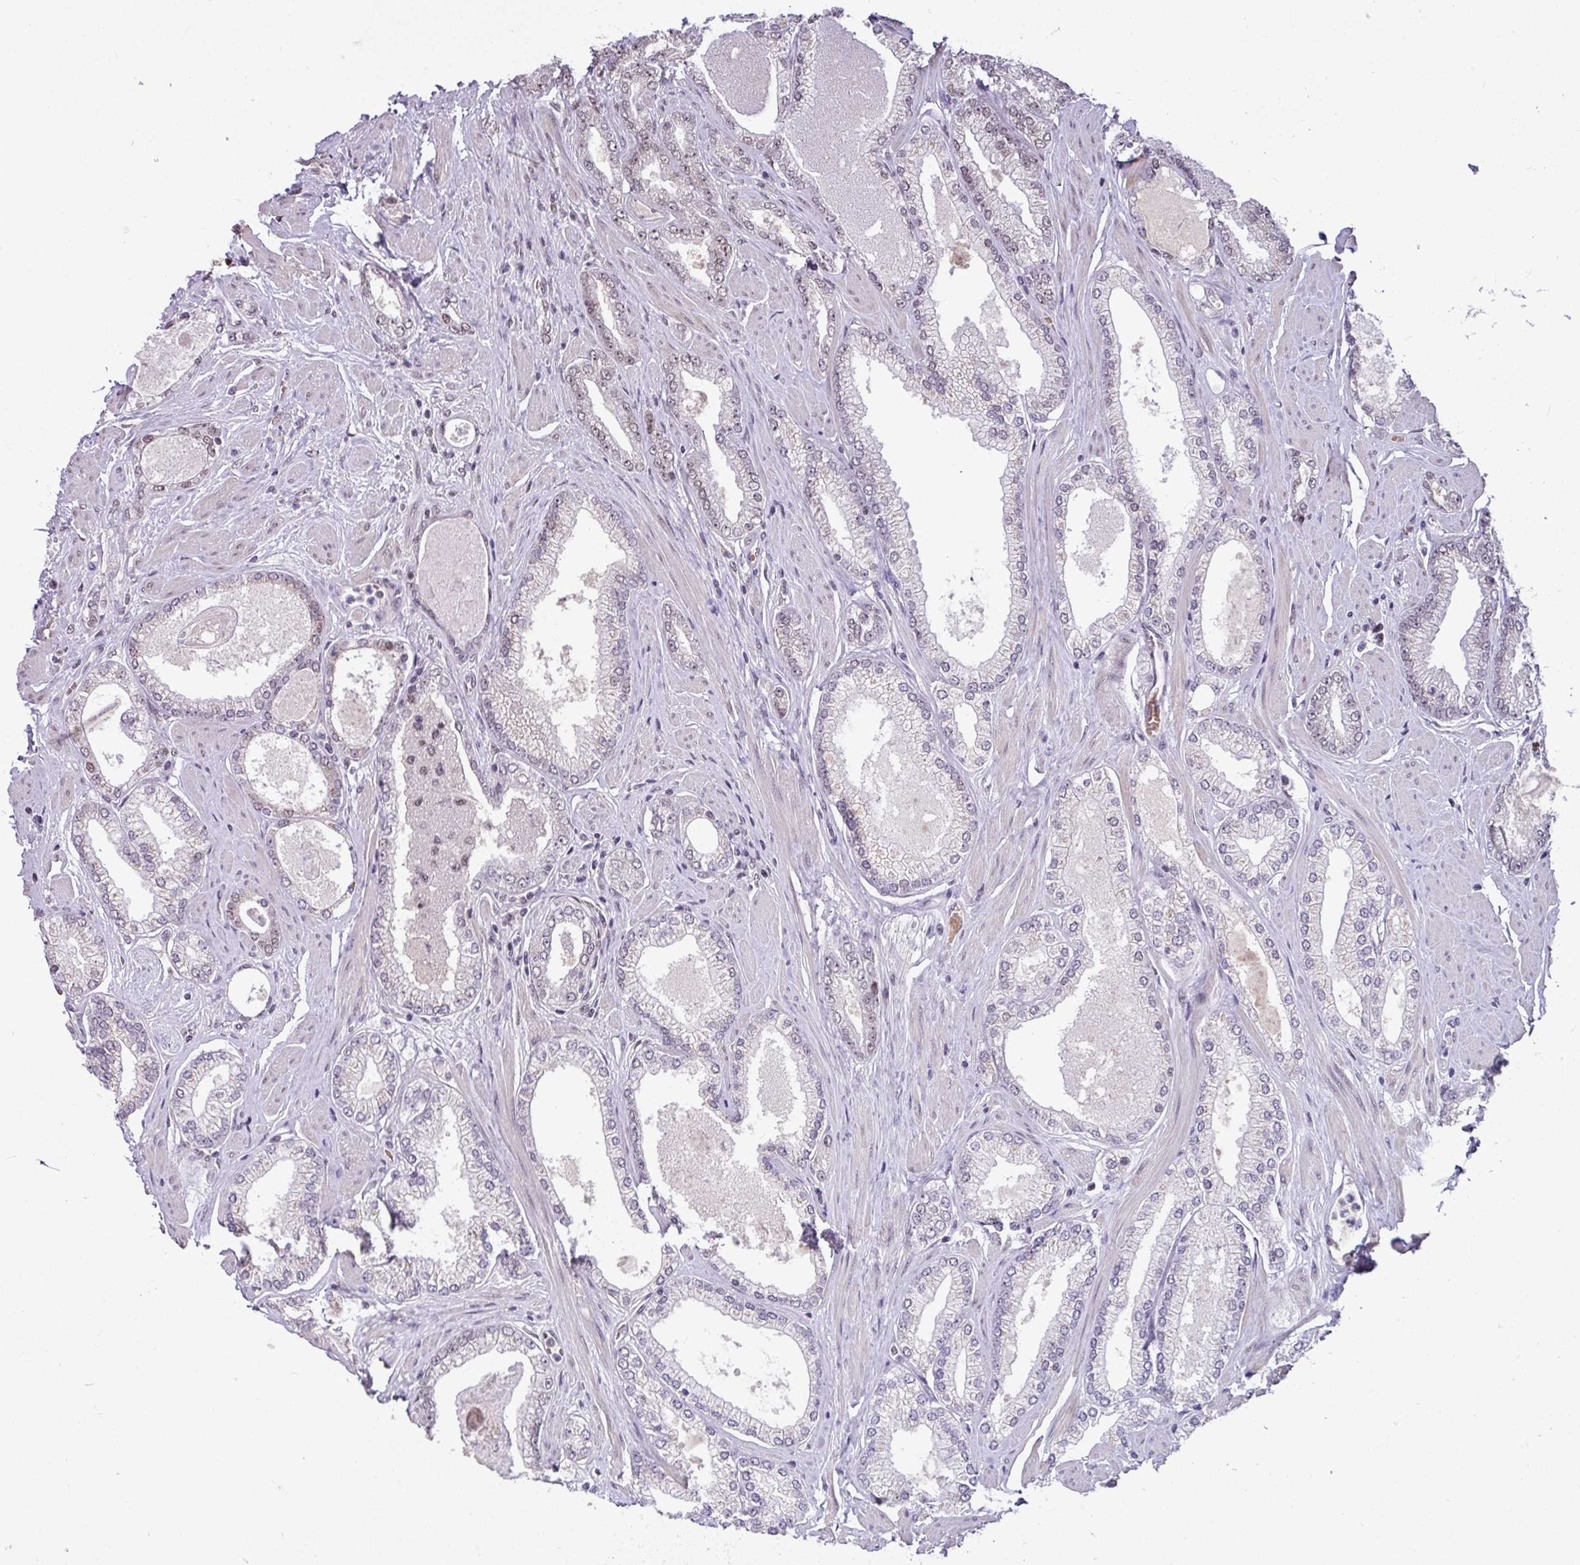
{"staining": {"intensity": "negative", "quantity": "none", "location": "none"}, "tissue": "prostate cancer", "cell_type": "Tumor cells", "image_type": "cancer", "snomed": [{"axis": "morphology", "description": "Adenocarcinoma, Low grade"}, {"axis": "topography", "description": "Prostate"}], "caption": "This is an IHC image of human prostate cancer (low-grade adenocarcinoma). There is no expression in tumor cells.", "gene": "TDG", "patient": {"sex": "male", "age": 42}}